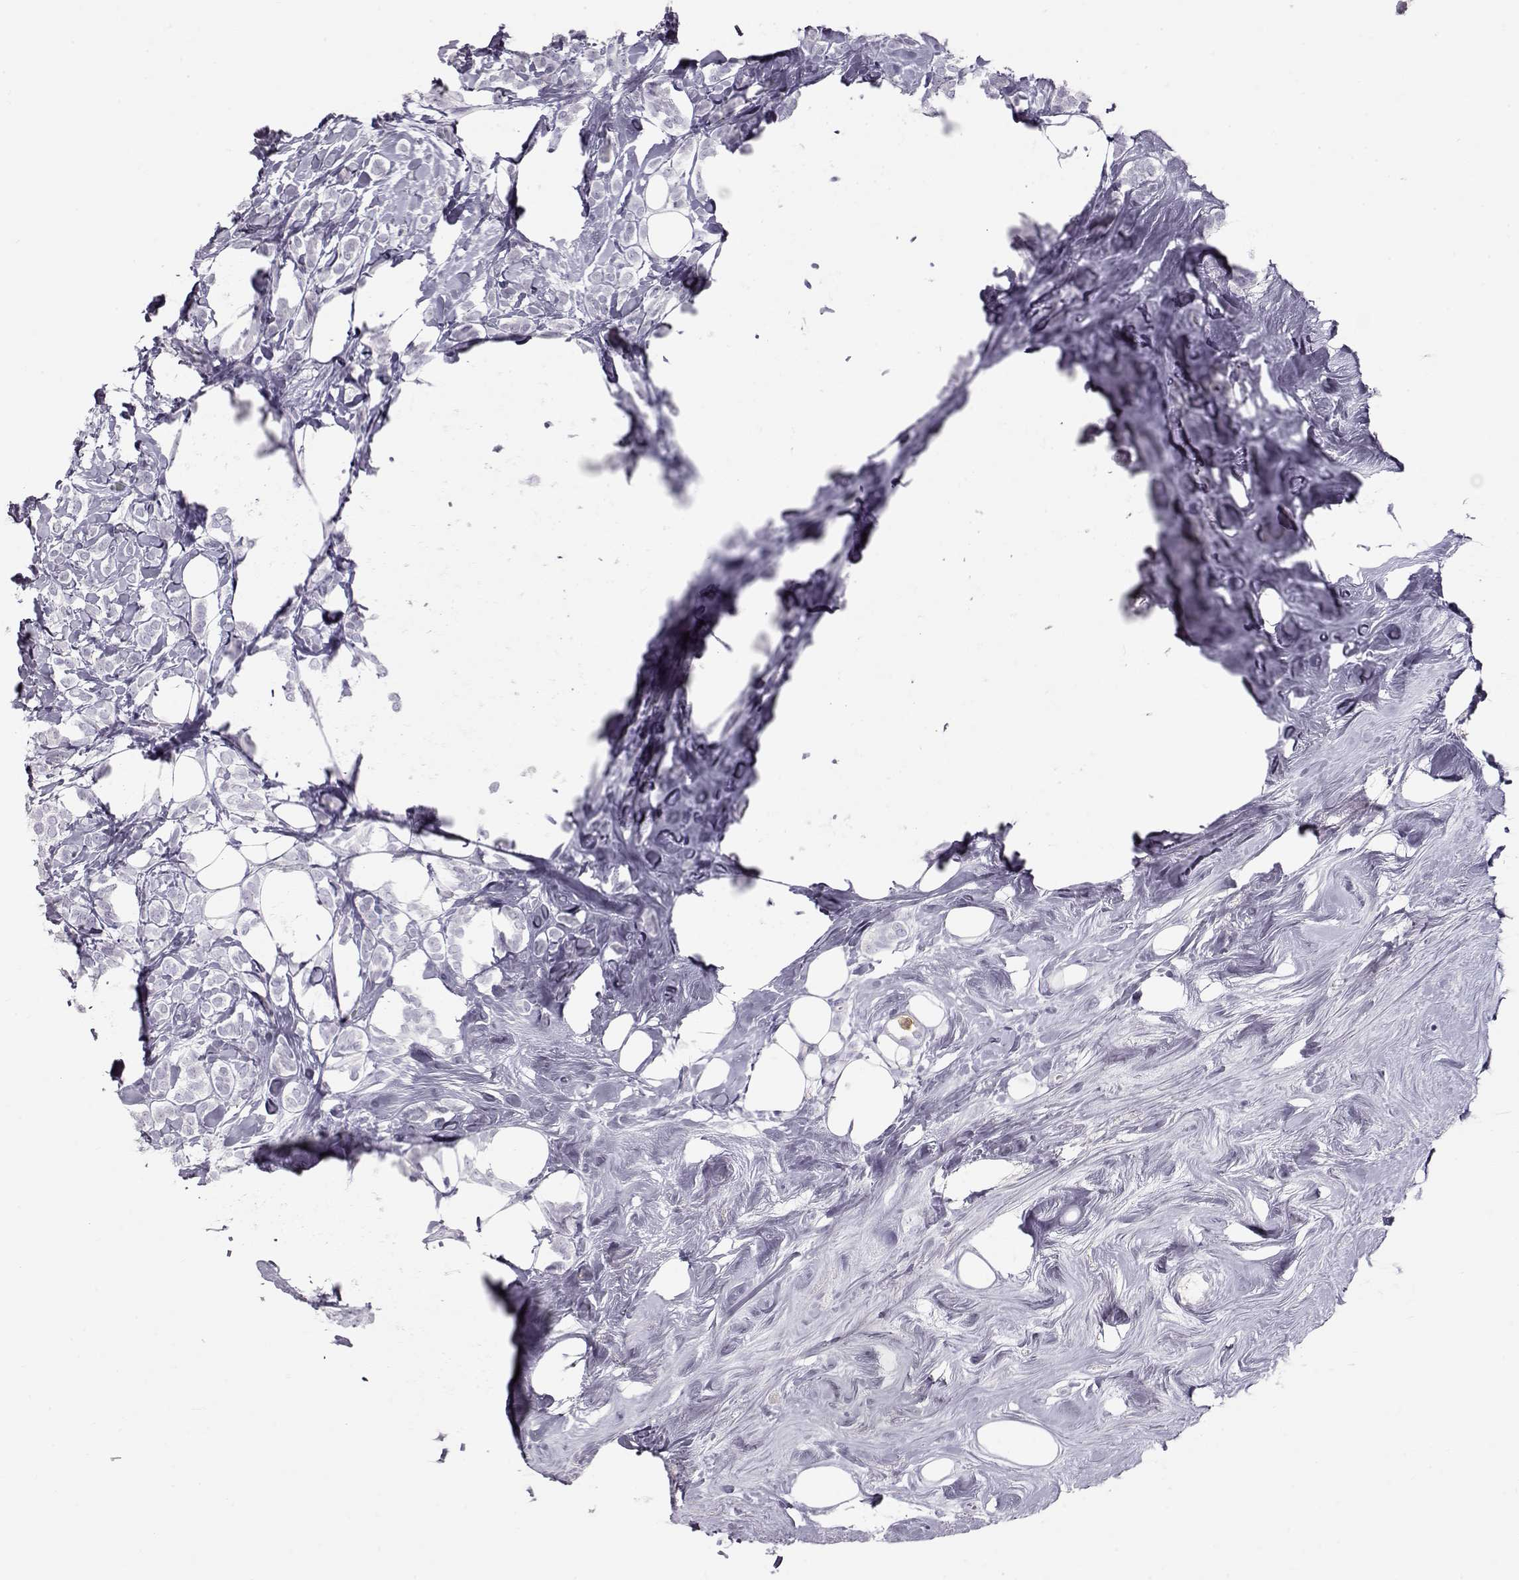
{"staining": {"intensity": "negative", "quantity": "none", "location": "none"}, "tissue": "breast cancer", "cell_type": "Tumor cells", "image_type": "cancer", "snomed": [{"axis": "morphology", "description": "Lobular carcinoma"}, {"axis": "topography", "description": "Breast"}], "caption": "The image exhibits no significant staining in tumor cells of breast cancer.", "gene": "MIP", "patient": {"sex": "female", "age": 49}}